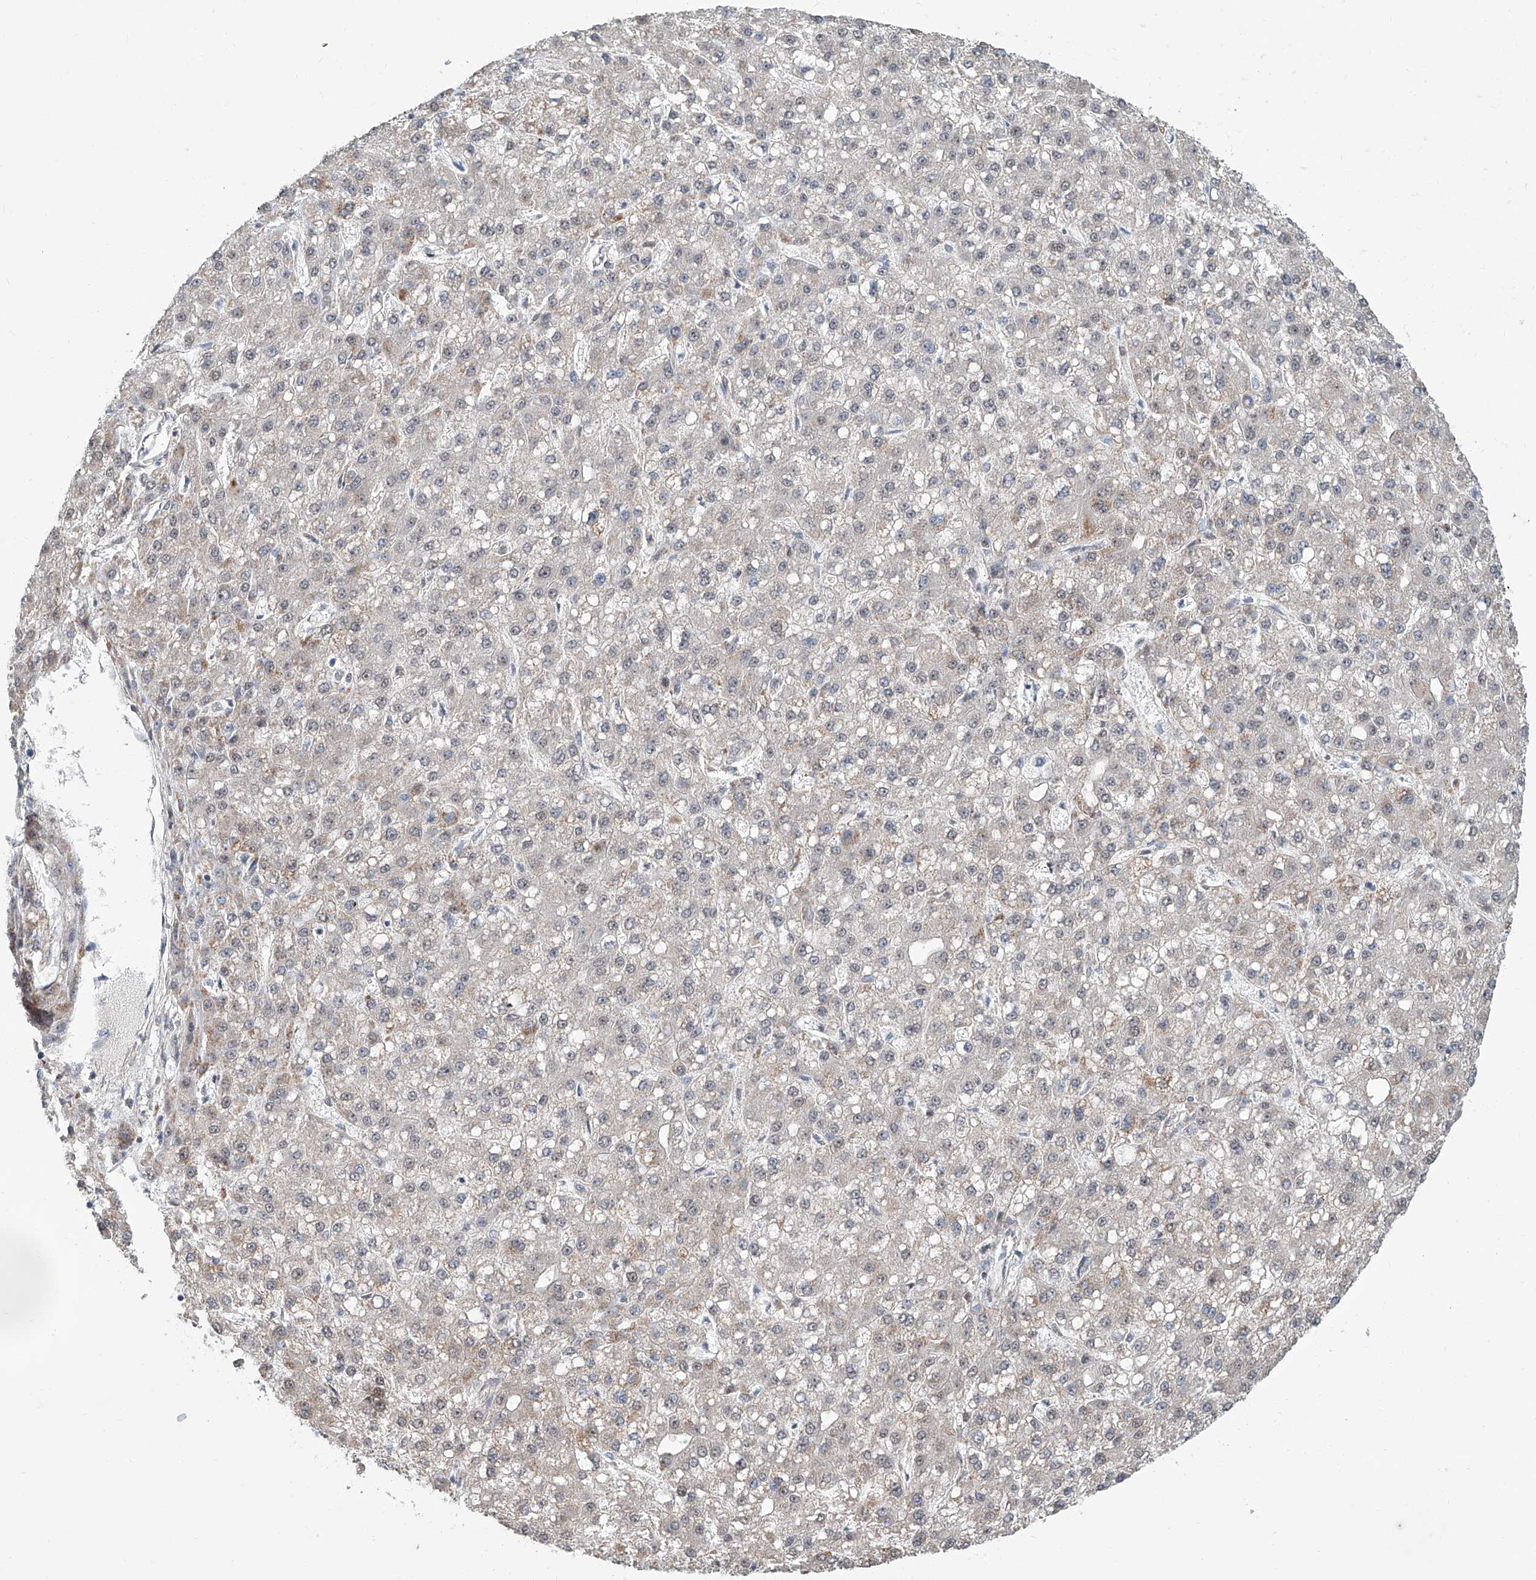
{"staining": {"intensity": "weak", "quantity": "25%-75%", "location": "cytoplasmic/membranous,nuclear"}, "tissue": "liver cancer", "cell_type": "Tumor cells", "image_type": "cancer", "snomed": [{"axis": "morphology", "description": "Carcinoma, Hepatocellular, NOS"}, {"axis": "topography", "description": "Liver"}], "caption": "The photomicrograph reveals immunohistochemical staining of liver hepatocellular carcinoma. There is weak cytoplasmic/membranous and nuclear staining is seen in about 25%-75% of tumor cells. The staining was performed using DAB (3,3'-diaminobenzidine) to visualize the protein expression in brown, while the nuclei were stained in blue with hematoxylin (Magnification: 20x).", "gene": "SDE2", "patient": {"sex": "male", "age": 67}}